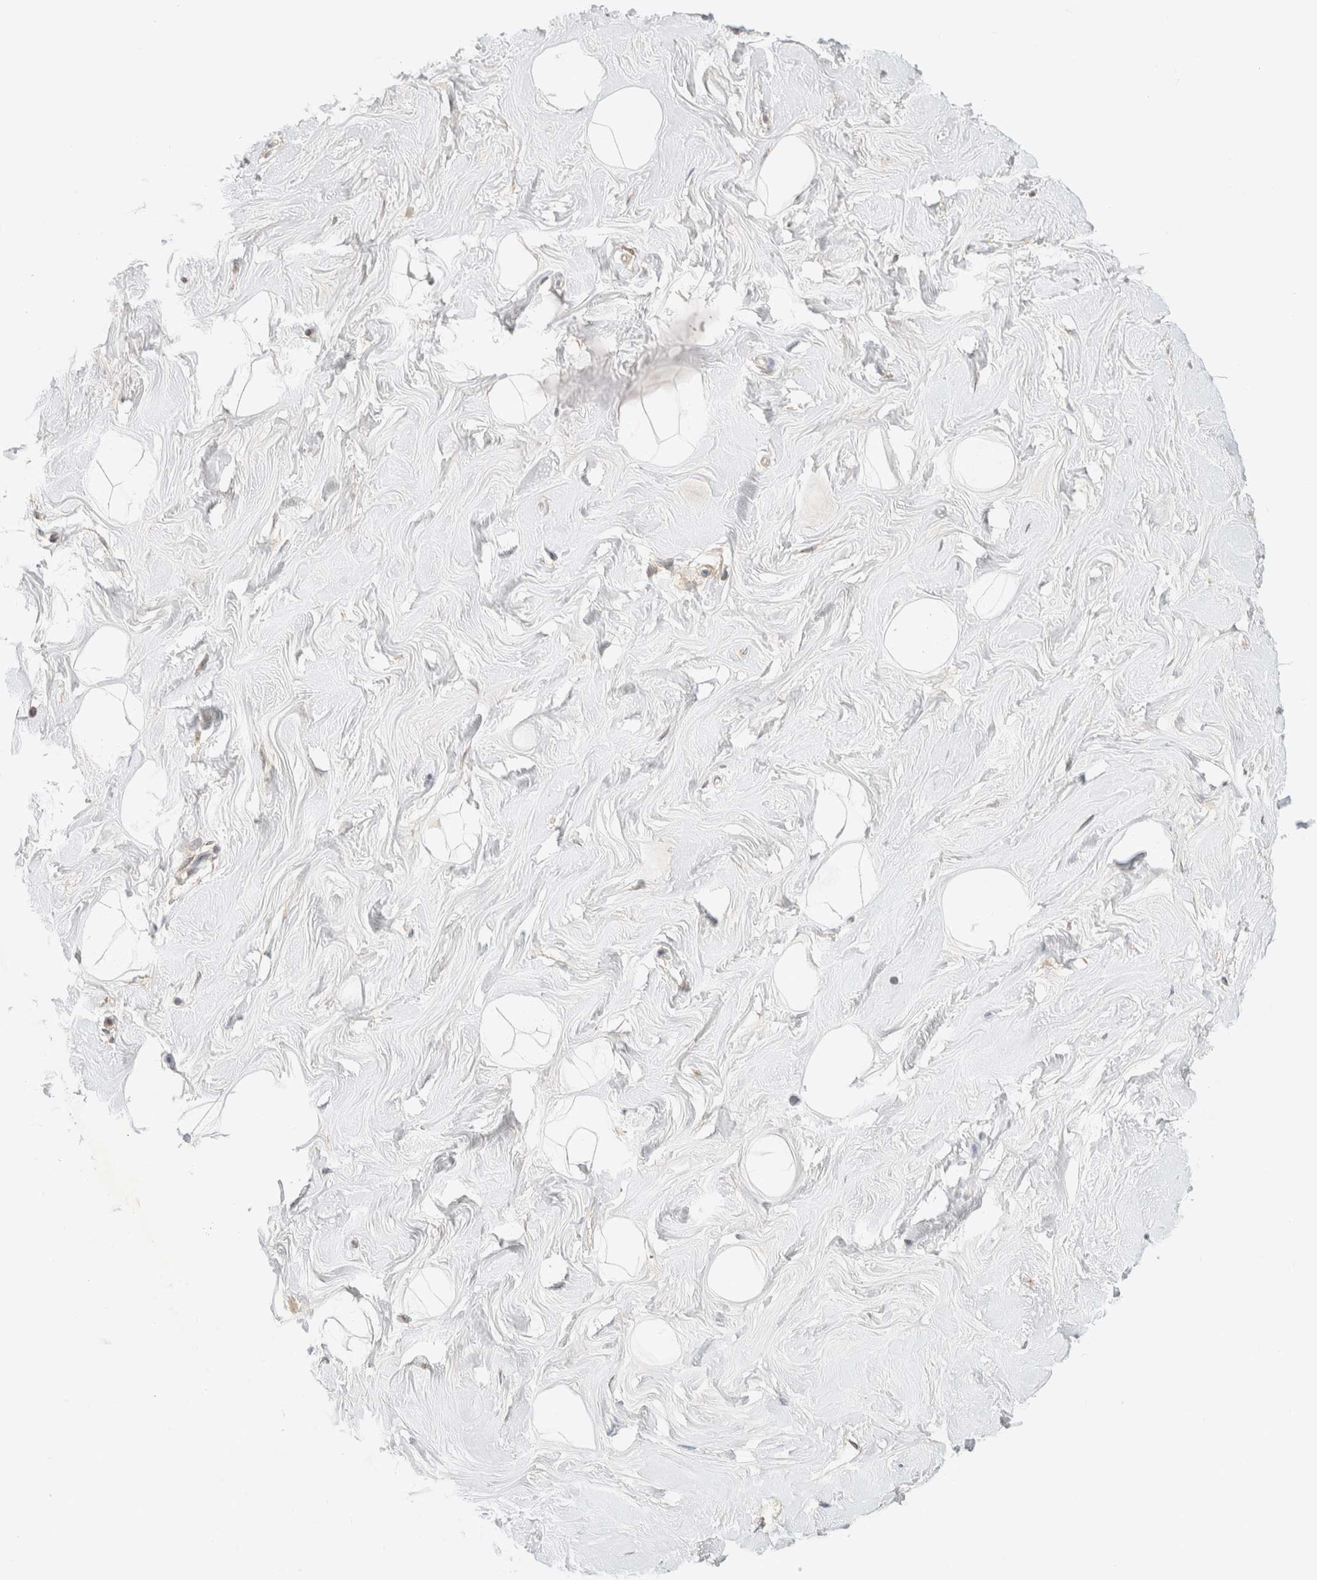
{"staining": {"intensity": "negative", "quantity": "none", "location": "none"}, "tissue": "breast", "cell_type": "Adipocytes", "image_type": "normal", "snomed": [{"axis": "morphology", "description": "Normal tissue, NOS"}, {"axis": "topography", "description": "Breast"}], "caption": "IHC image of benign breast stained for a protein (brown), which demonstrates no expression in adipocytes.", "gene": "MARK3", "patient": {"sex": "female", "age": 23}}